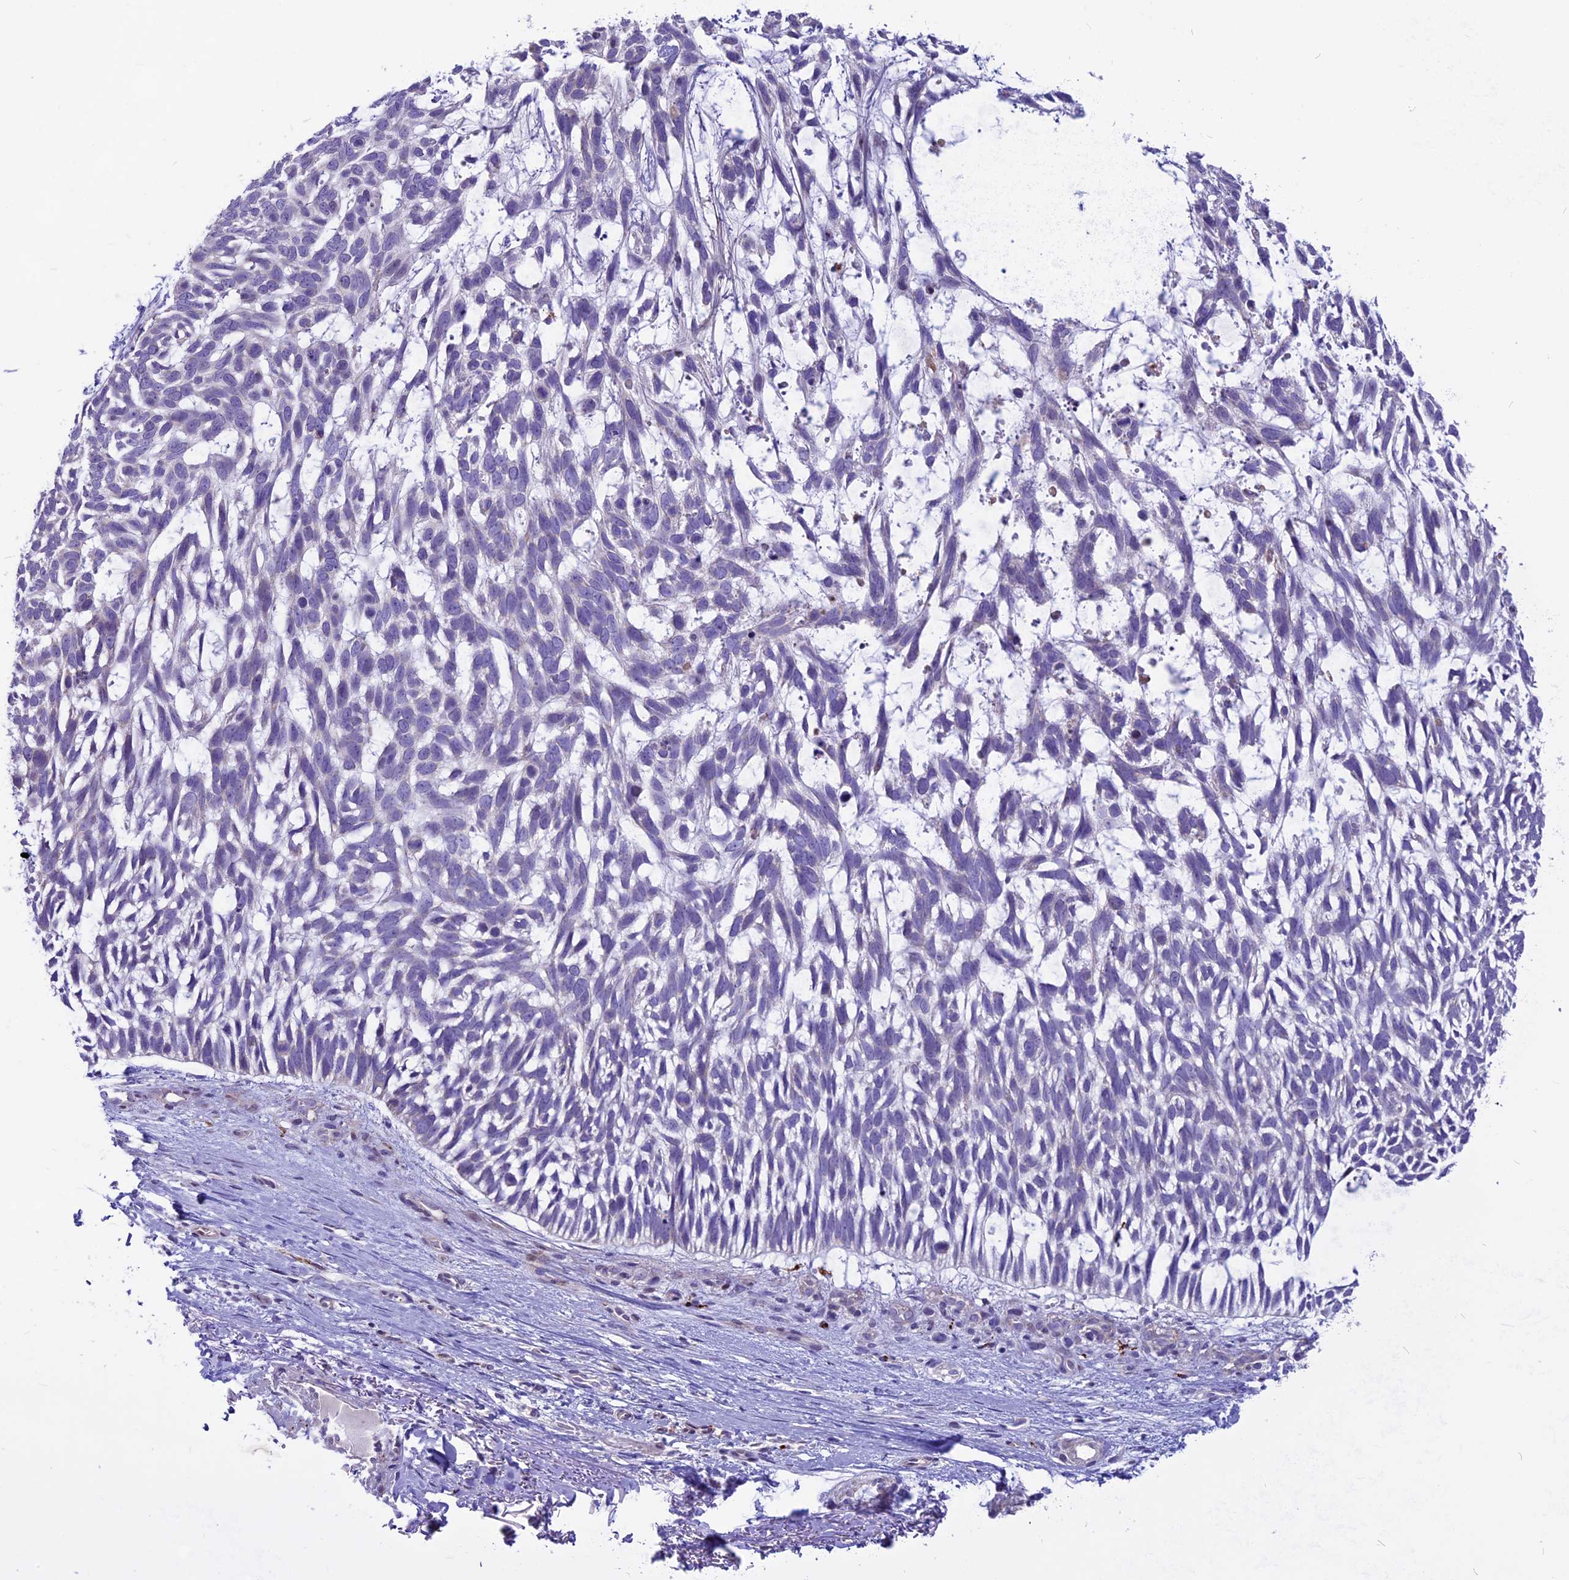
{"staining": {"intensity": "negative", "quantity": "none", "location": "none"}, "tissue": "skin cancer", "cell_type": "Tumor cells", "image_type": "cancer", "snomed": [{"axis": "morphology", "description": "Basal cell carcinoma"}, {"axis": "topography", "description": "Skin"}], "caption": "This is an immunohistochemistry photomicrograph of skin cancer. There is no positivity in tumor cells.", "gene": "THRSP", "patient": {"sex": "male", "age": 88}}